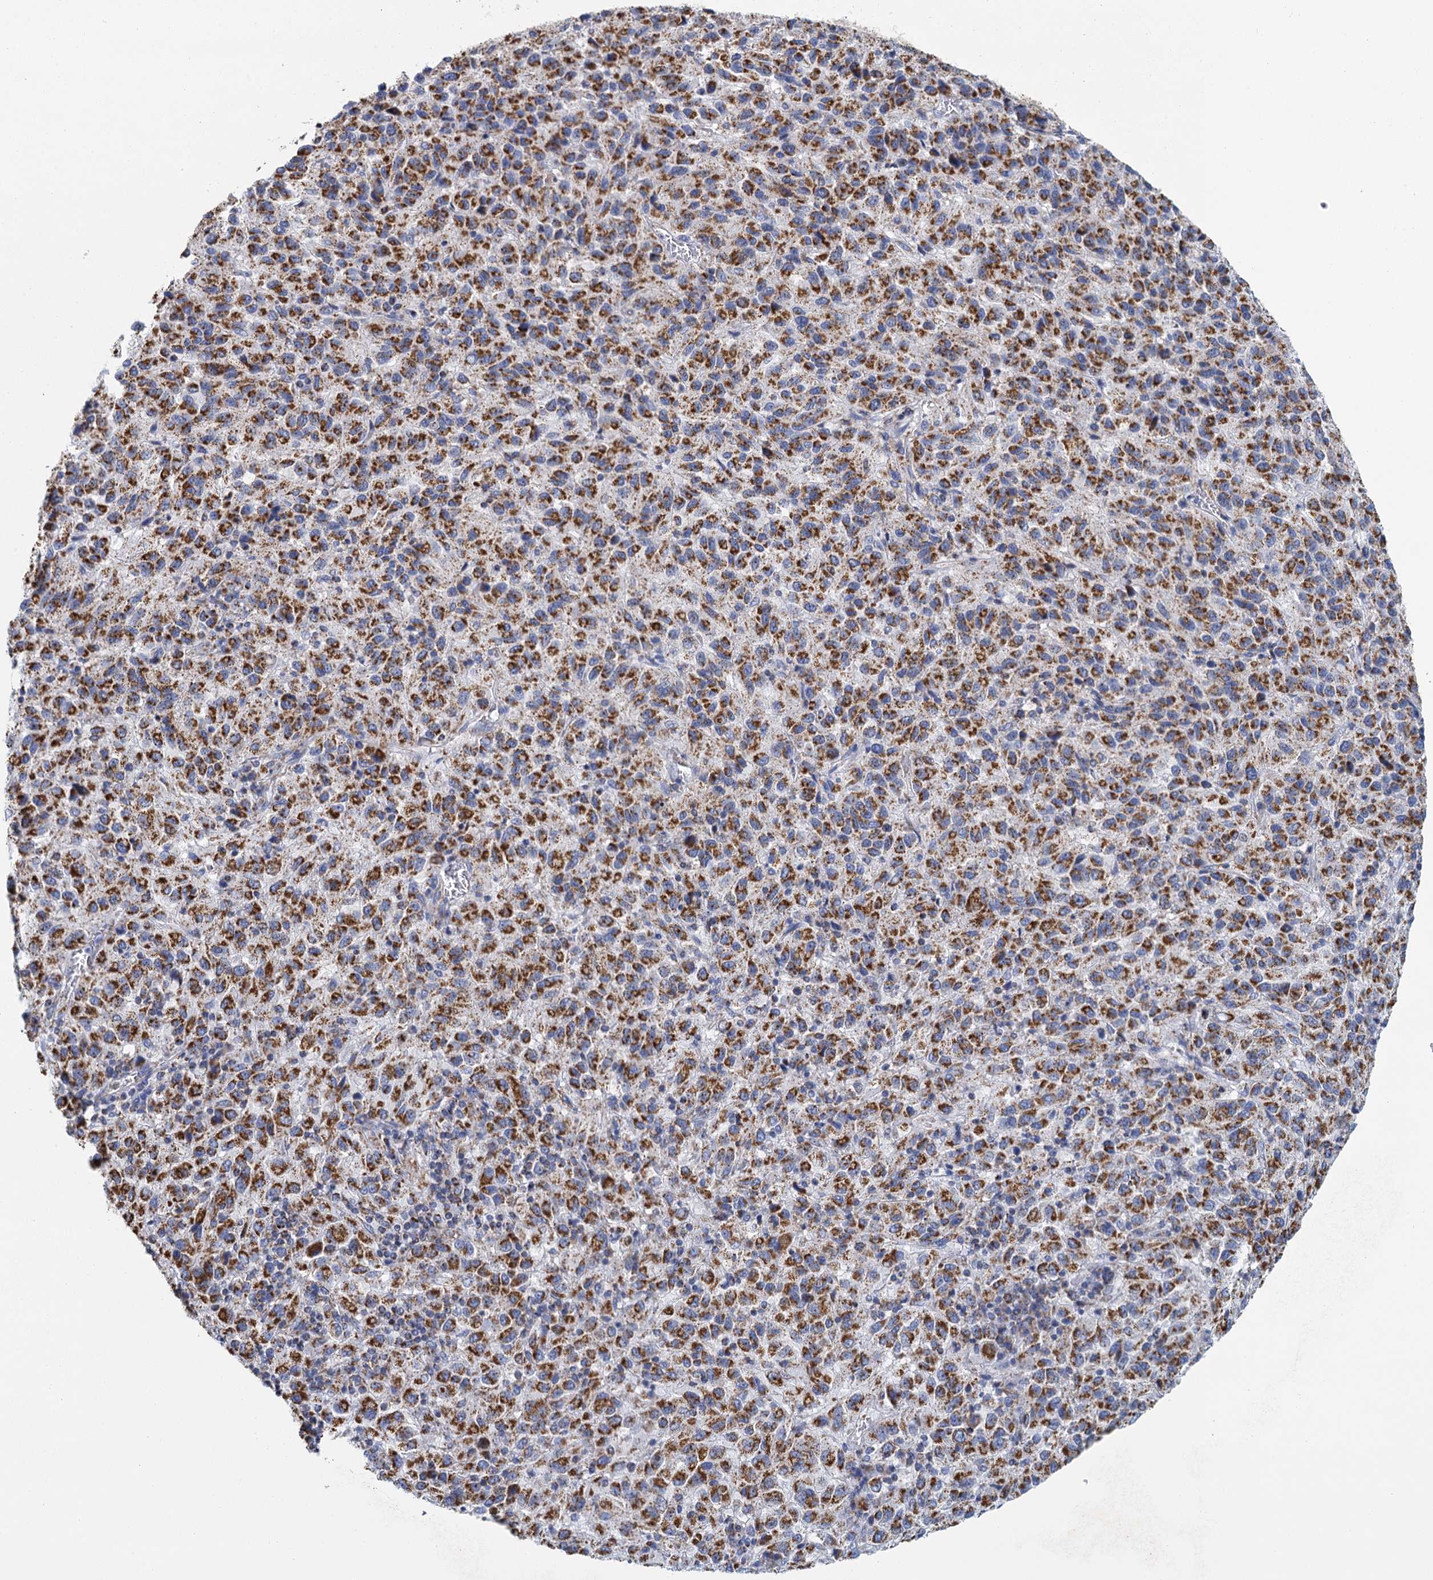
{"staining": {"intensity": "strong", "quantity": ">75%", "location": "cytoplasmic/membranous"}, "tissue": "melanoma", "cell_type": "Tumor cells", "image_type": "cancer", "snomed": [{"axis": "morphology", "description": "Malignant melanoma, Metastatic site"}, {"axis": "topography", "description": "Lung"}], "caption": "Immunohistochemical staining of malignant melanoma (metastatic site) demonstrates strong cytoplasmic/membranous protein positivity in about >75% of tumor cells. The protein is stained brown, and the nuclei are stained in blue (DAB IHC with brightfield microscopy, high magnification).", "gene": "CCP110", "patient": {"sex": "male", "age": 64}}